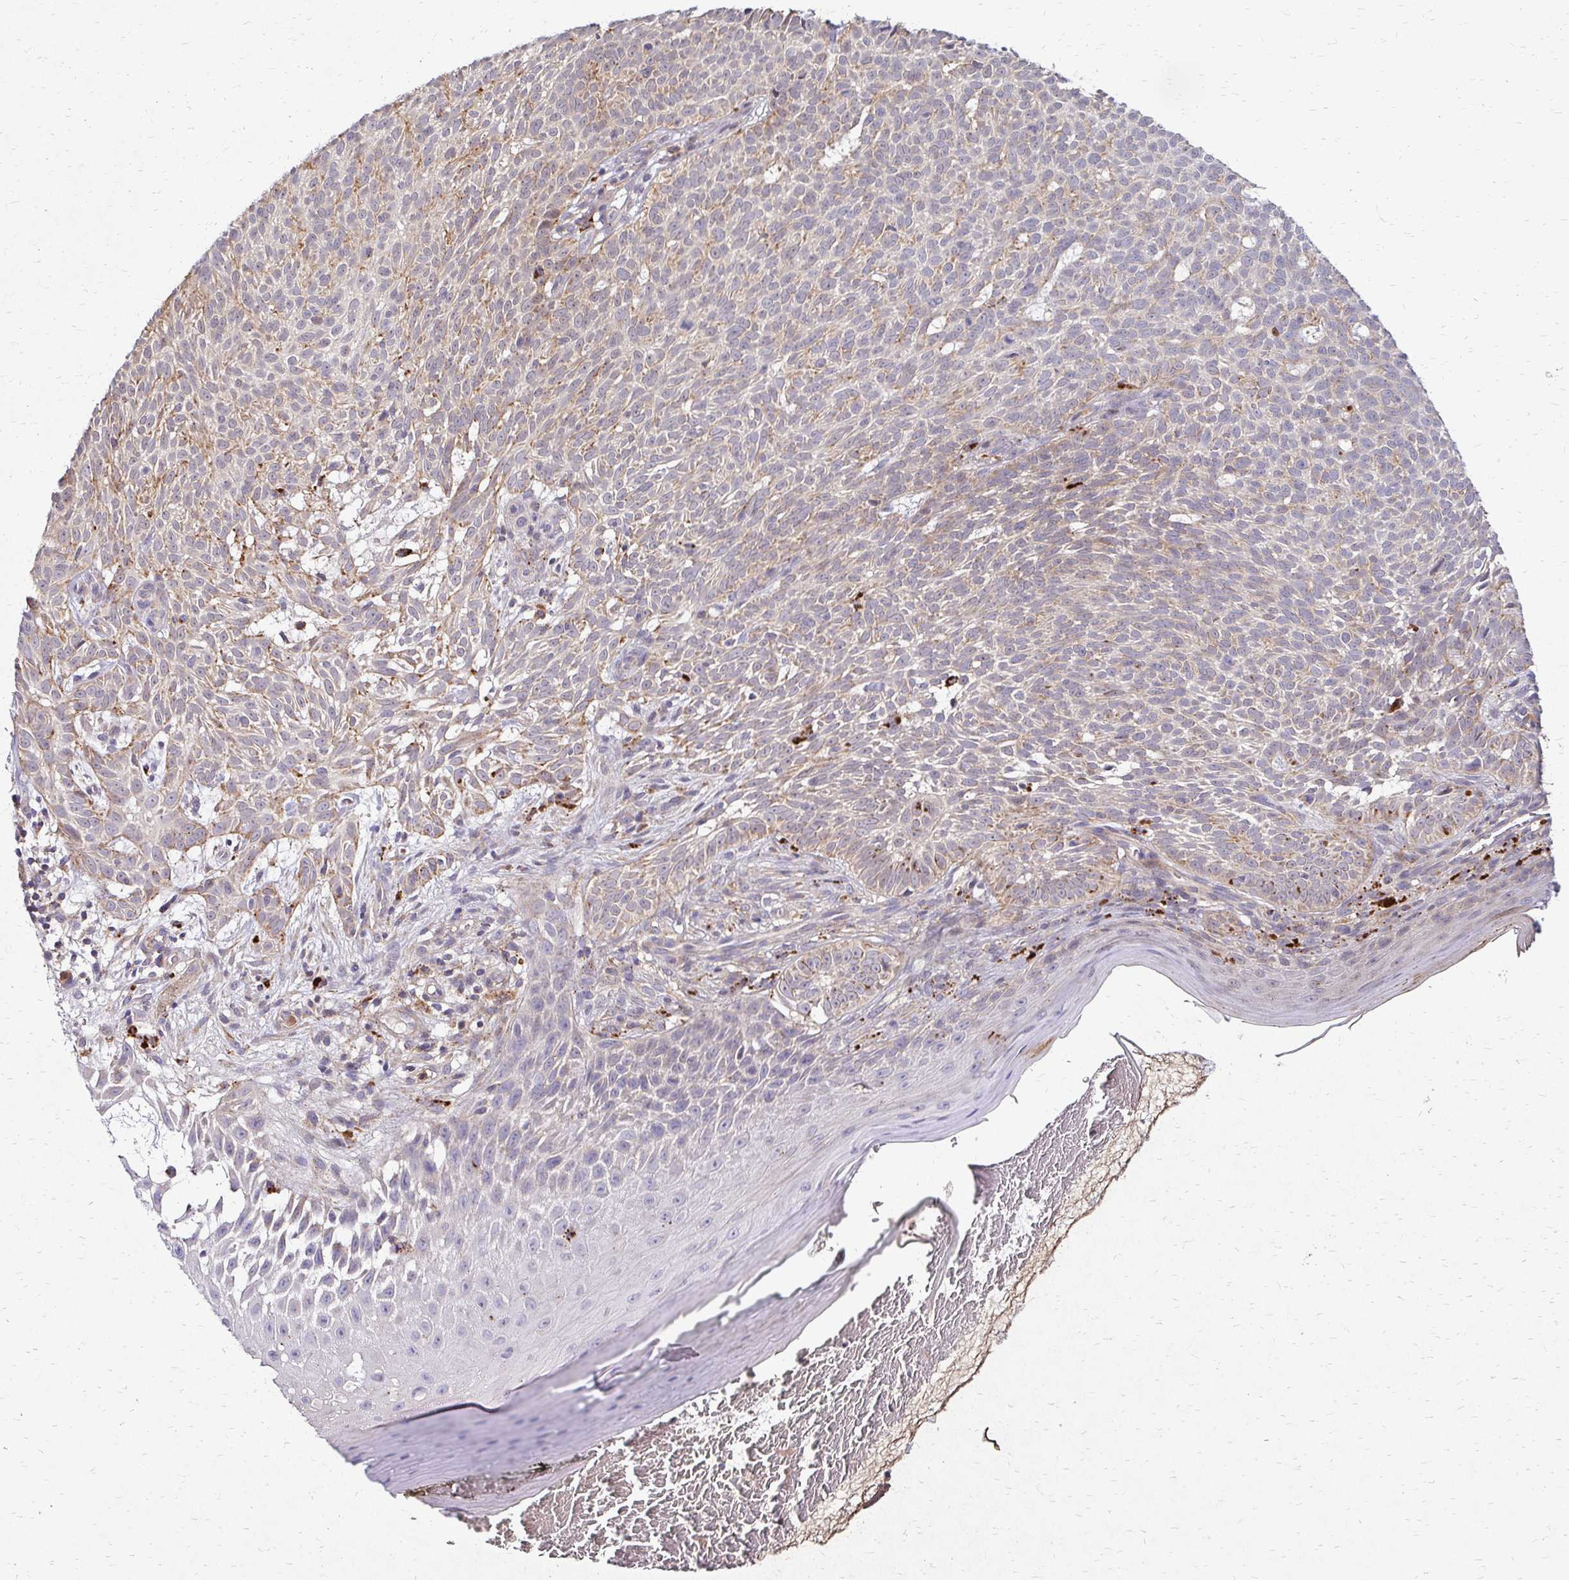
{"staining": {"intensity": "weak", "quantity": "<25%", "location": "cytoplasmic/membranous"}, "tissue": "skin cancer", "cell_type": "Tumor cells", "image_type": "cancer", "snomed": [{"axis": "morphology", "description": "Basal cell carcinoma"}, {"axis": "topography", "description": "Skin"}], "caption": "Human skin basal cell carcinoma stained for a protein using IHC reveals no staining in tumor cells.", "gene": "IDUA", "patient": {"sex": "male", "age": 78}}